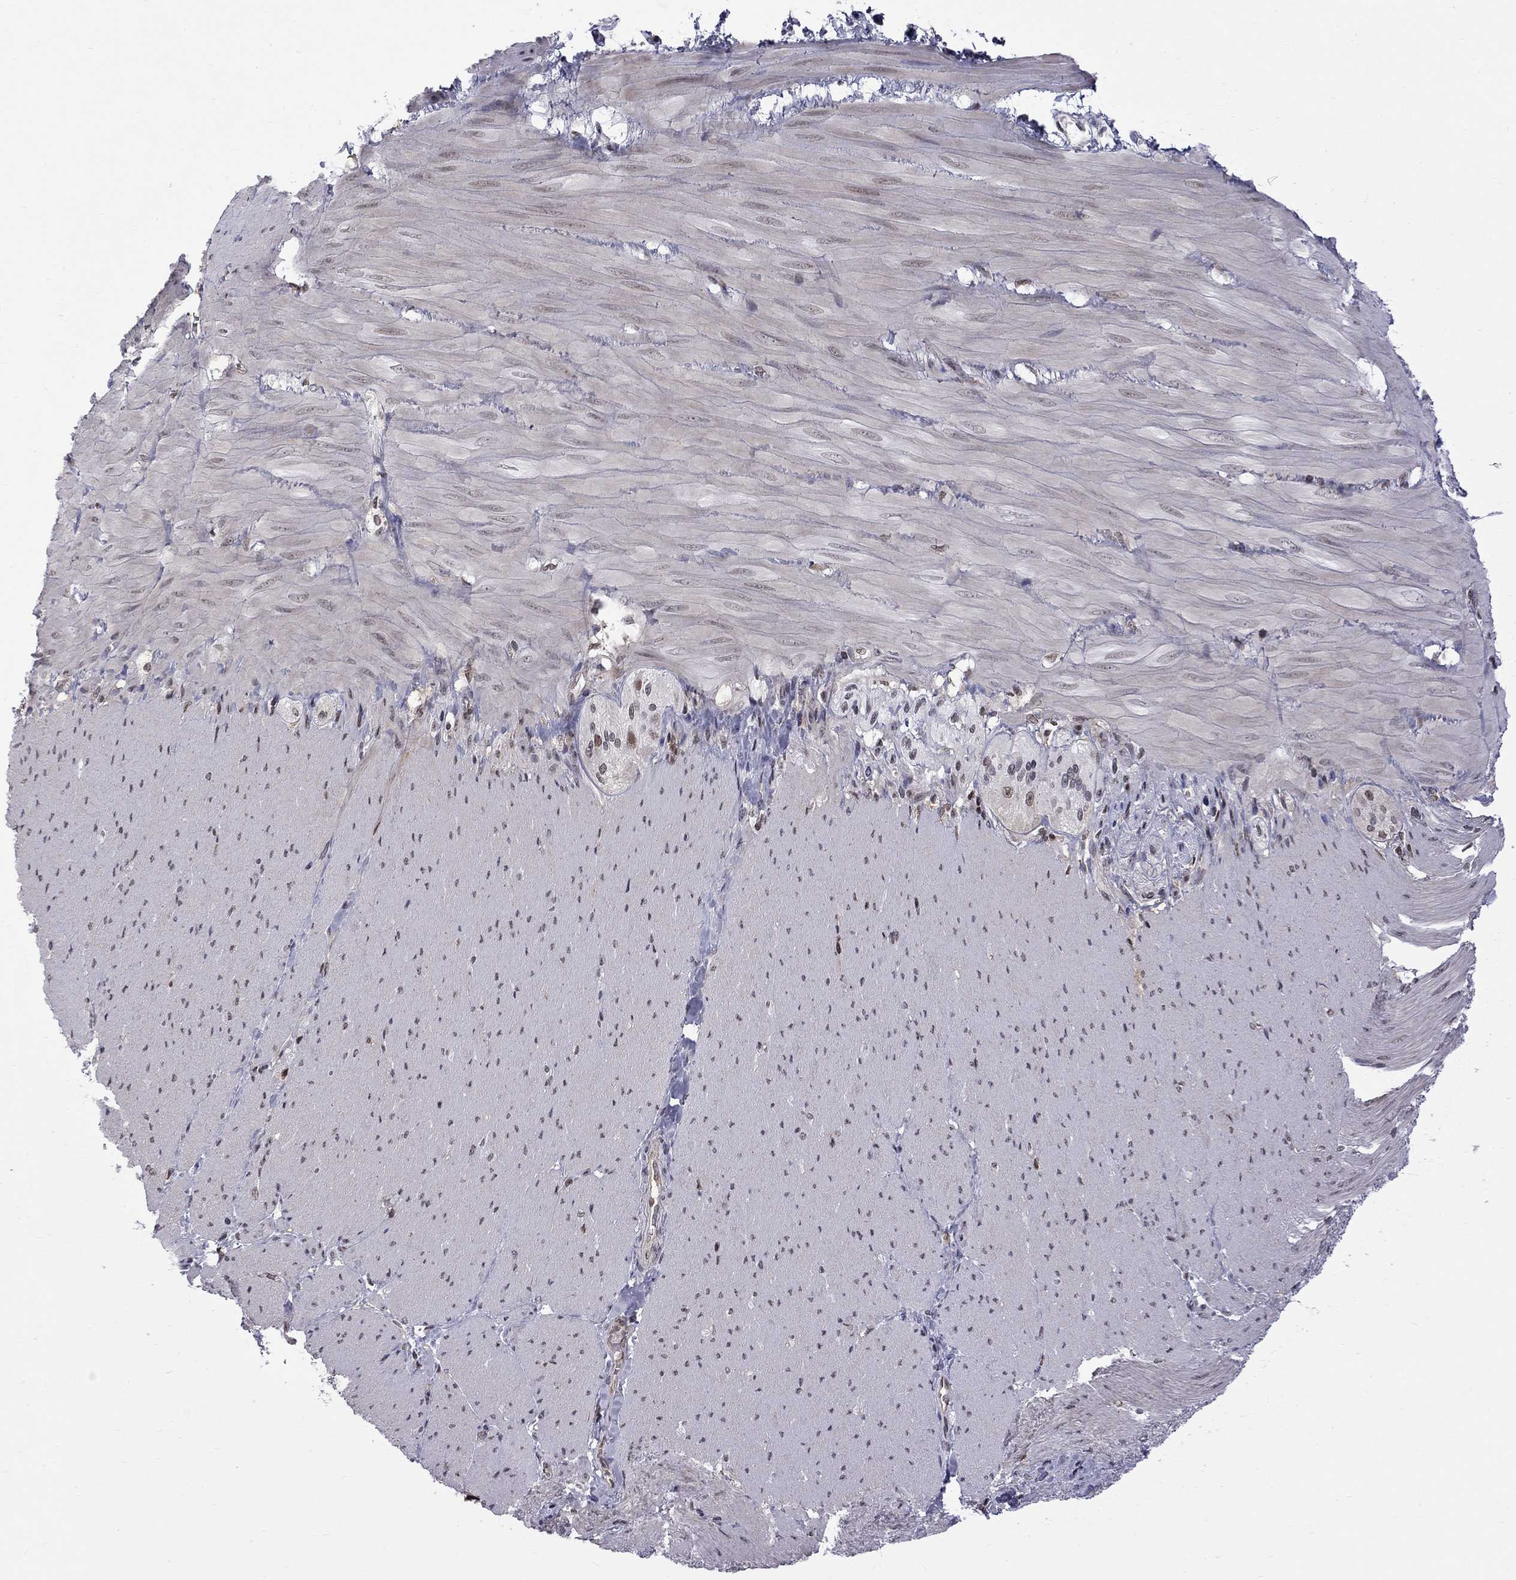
{"staining": {"intensity": "negative", "quantity": "none", "location": "none"}, "tissue": "adipose tissue", "cell_type": "Adipocytes", "image_type": "normal", "snomed": [{"axis": "morphology", "description": "Normal tissue, NOS"}, {"axis": "topography", "description": "Smooth muscle"}, {"axis": "topography", "description": "Duodenum"}, {"axis": "topography", "description": "Peripheral nerve tissue"}], "caption": "Immunohistochemistry micrograph of normal adipose tissue: human adipose tissue stained with DAB reveals no significant protein staining in adipocytes.", "gene": "RFWD3", "patient": {"sex": "female", "age": 61}}